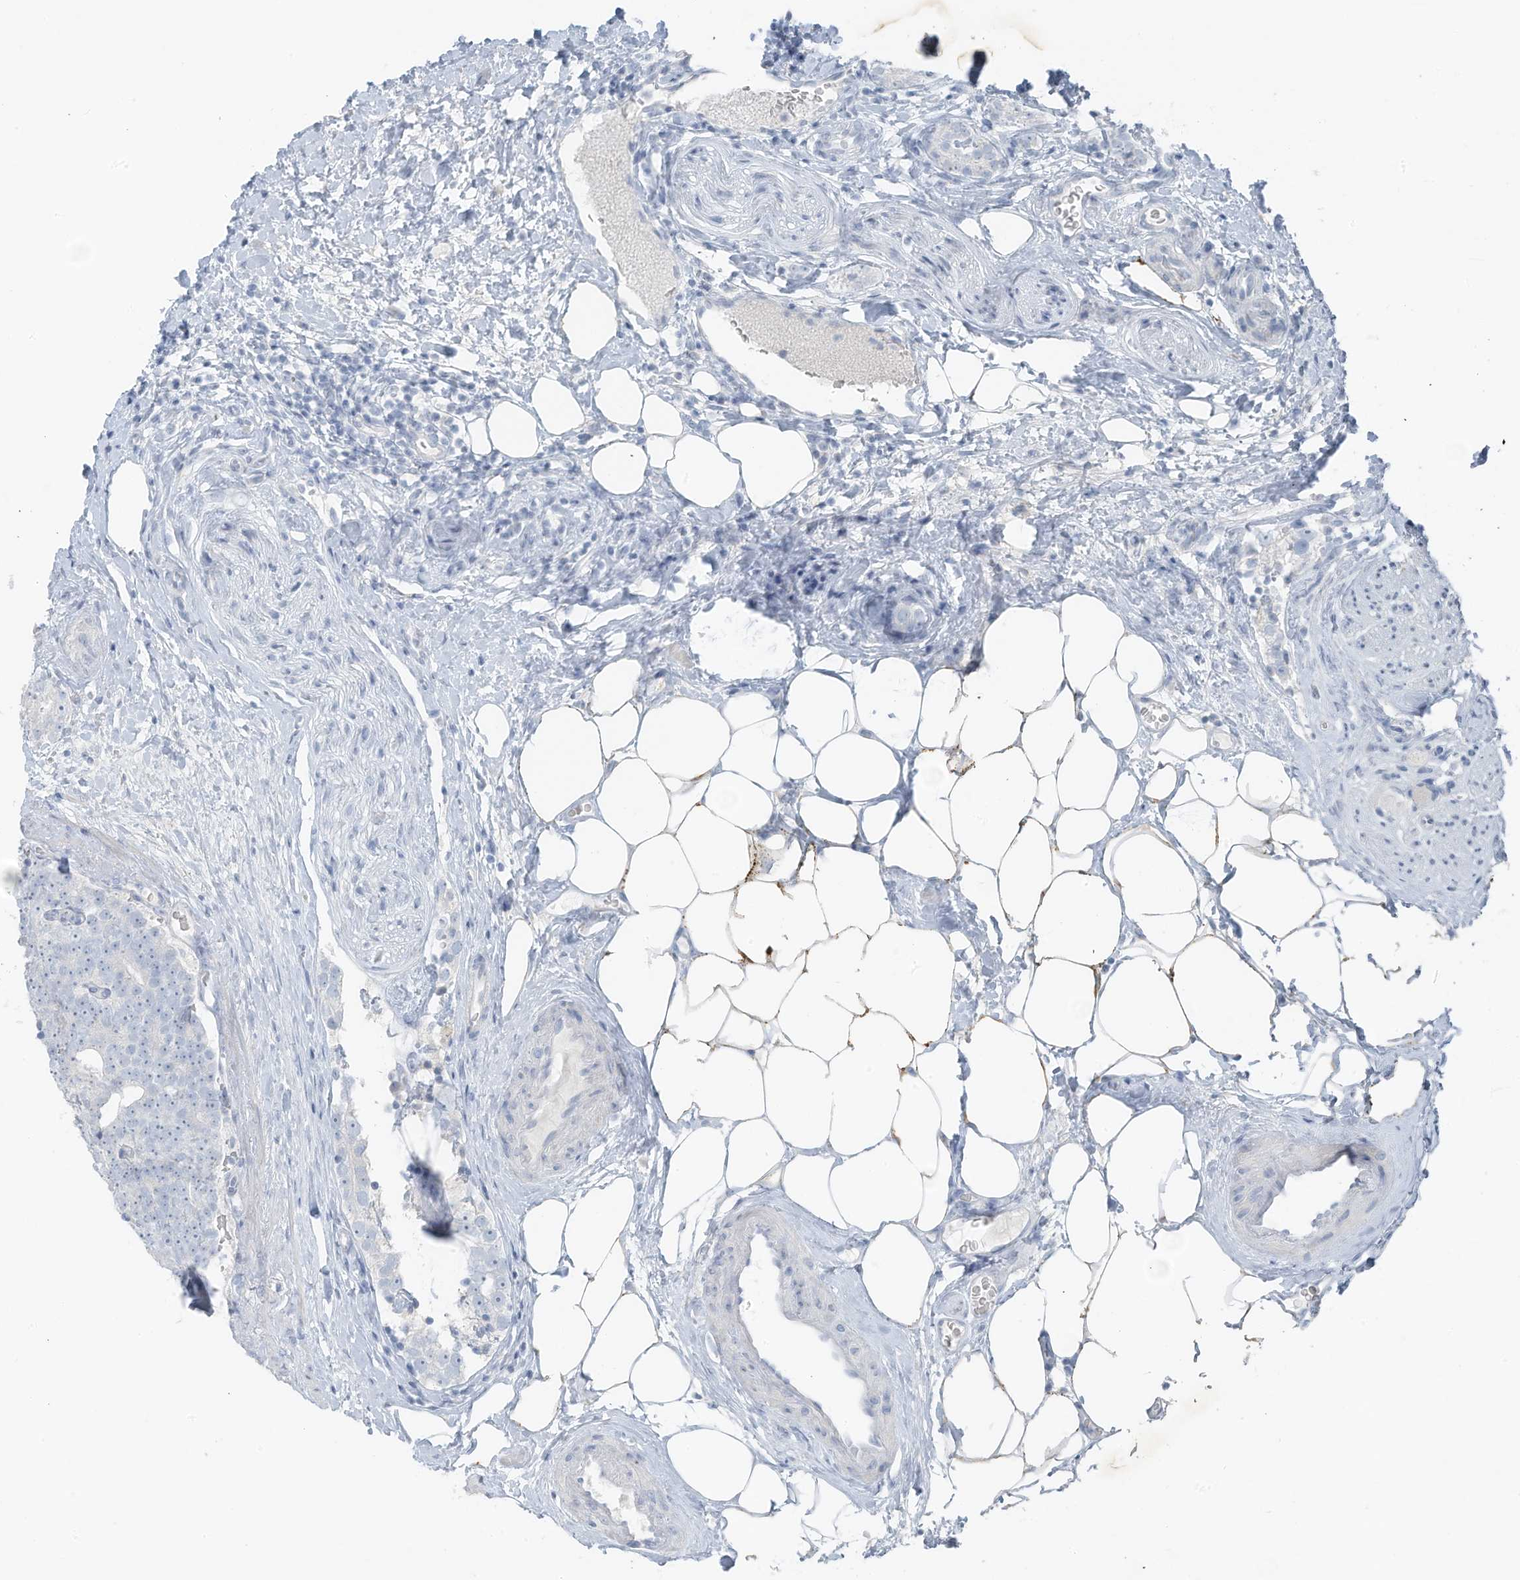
{"staining": {"intensity": "negative", "quantity": "none", "location": "none"}, "tissue": "prostate cancer", "cell_type": "Tumor cells", "image_type": "cancer", "snomed": [{"axis": "morphology", "description": "Adenocarcinoma, High grade"}, {"axis": "topography", "description": "Prostate"}], "caption": "Tumor cells are negative for protein expression in human prostate cancer.", "gene": "SLC25A43", "patient": {"sex": "male", "age": 56}}